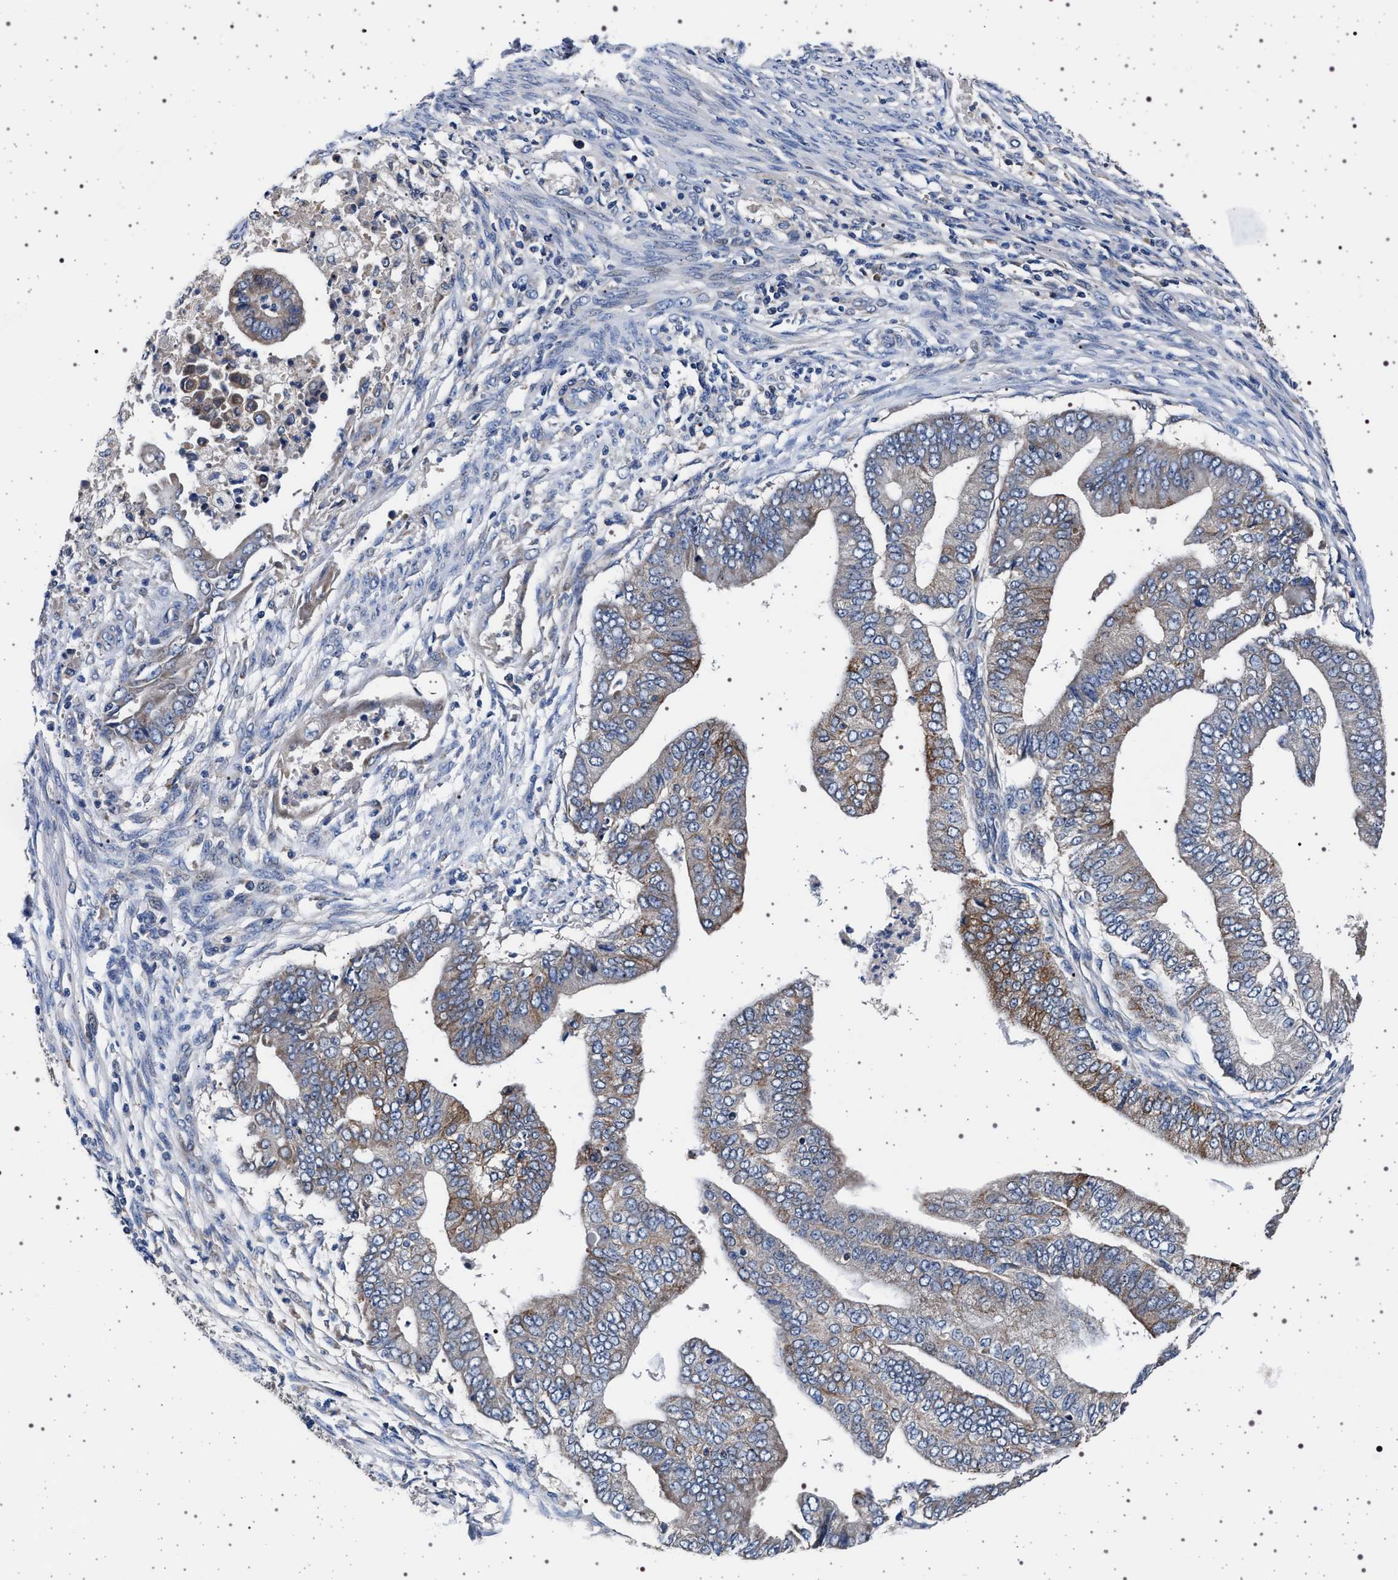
{"staining": {"intensity": "moderate", "quantity": "25%-75%", "location": "cytoplasmic/membranous"}, "tissue": "endometrial cancer", "cell_type": "Tumor cells", "image_type": "cancer", "snomed": [{"axis": "morphology", "description": "Polyp, NOS"}, {"axis": "morphology", "description": "Adenocarcinoma, NOS"}, {"axis": "morphology", "description": "Adenoma, NOS"}, {"axis": "topography", "description": "Endometrium"}], "caption": "A high-resolution image shows immunohistochemistry (IHC) staining of adenoma (endometrial), which shows moderate cytoplasmic/membranous positivity in about 25%-75% of tumor cells.", "gene": "MAP3K2", "patient": {"sex": "female", "age": 79}}